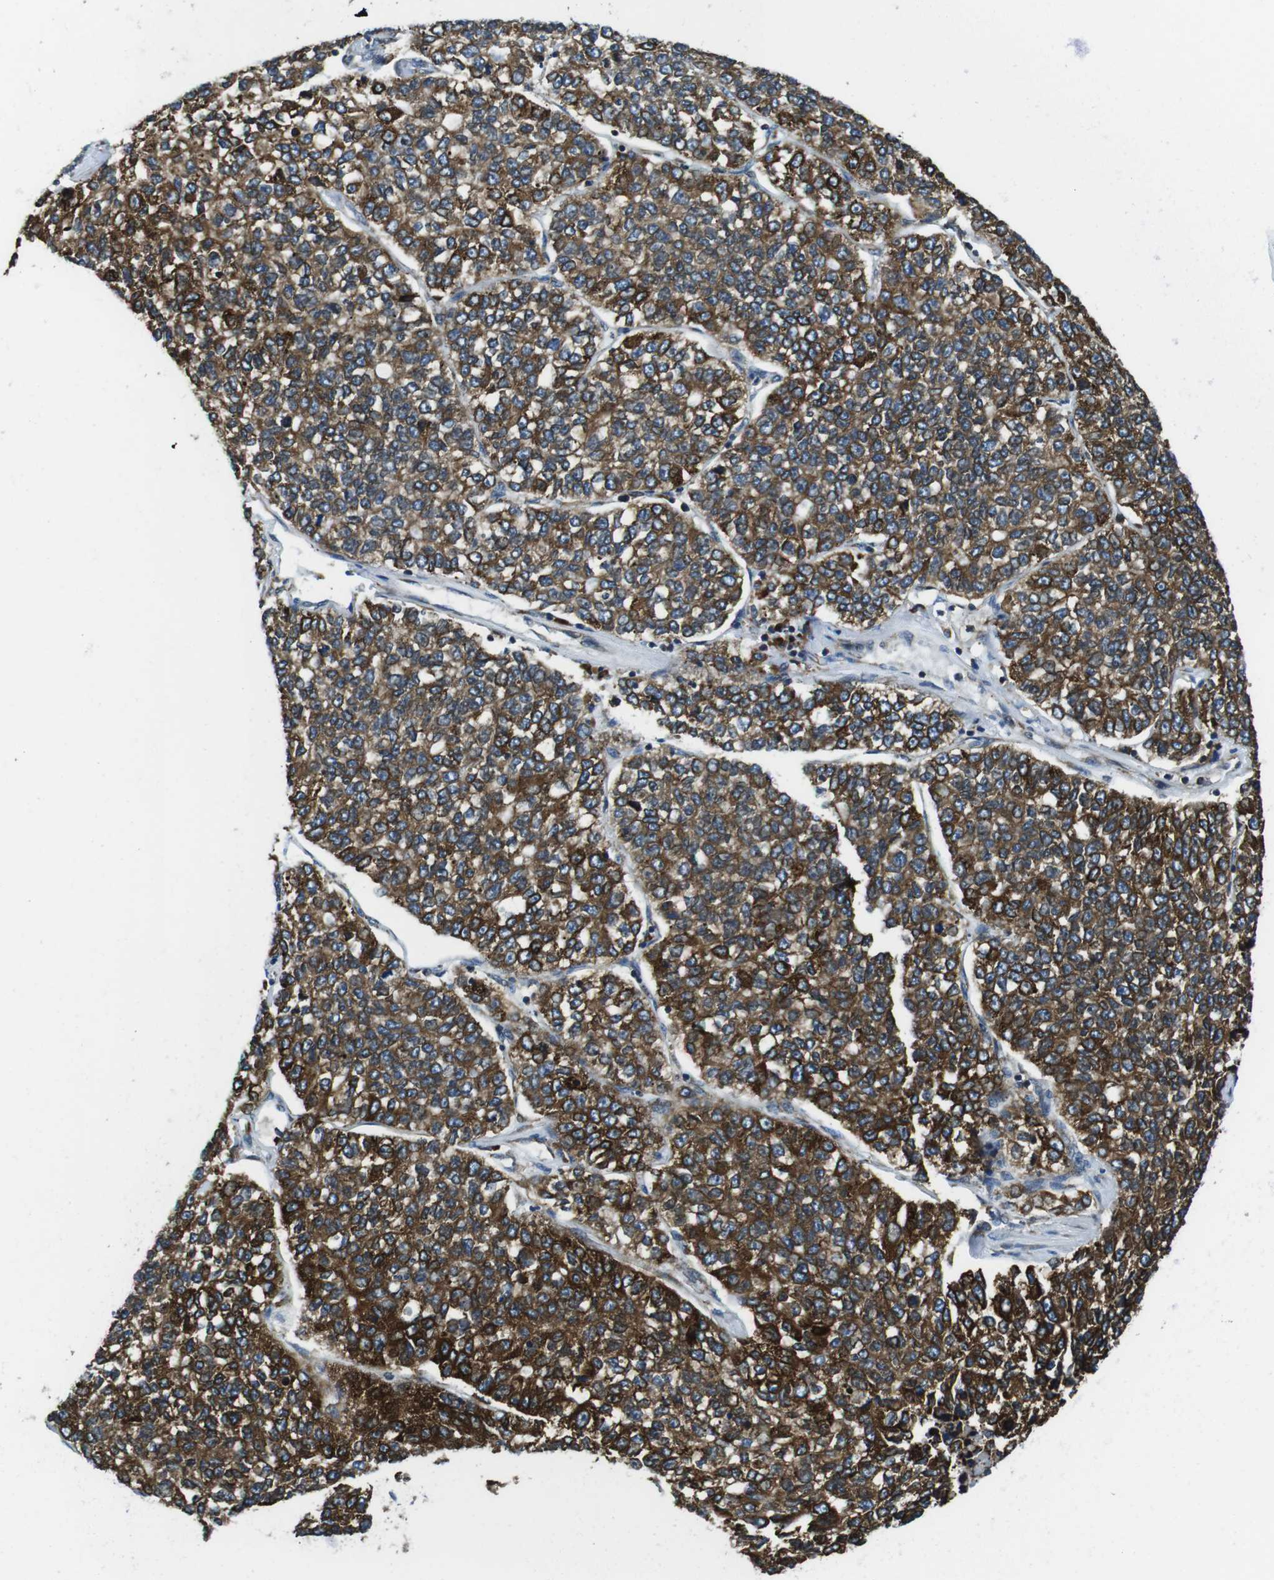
{"staining": {"intensity": "strong", "quantity": ">75%", "location": "cytoplasmic/membranous"}, "tissue": "lung cancer", "cell_type": "Tumor cells", "image_type": "cancer", "snomed": [{"axis": "morphology", "description": "Adenocarcinoma, NOS"}, {"axis": "topography", "description": "Lung"}], "caption": "Lung cancer (adenocarcinoma) tissue shows strong cytoplasmic/membranous expression in approximately >75% of tumor cells, visualized by immunohistochemistry.", "gene": "UGGT1", "patient": {"sex": "male", "age": 49}}